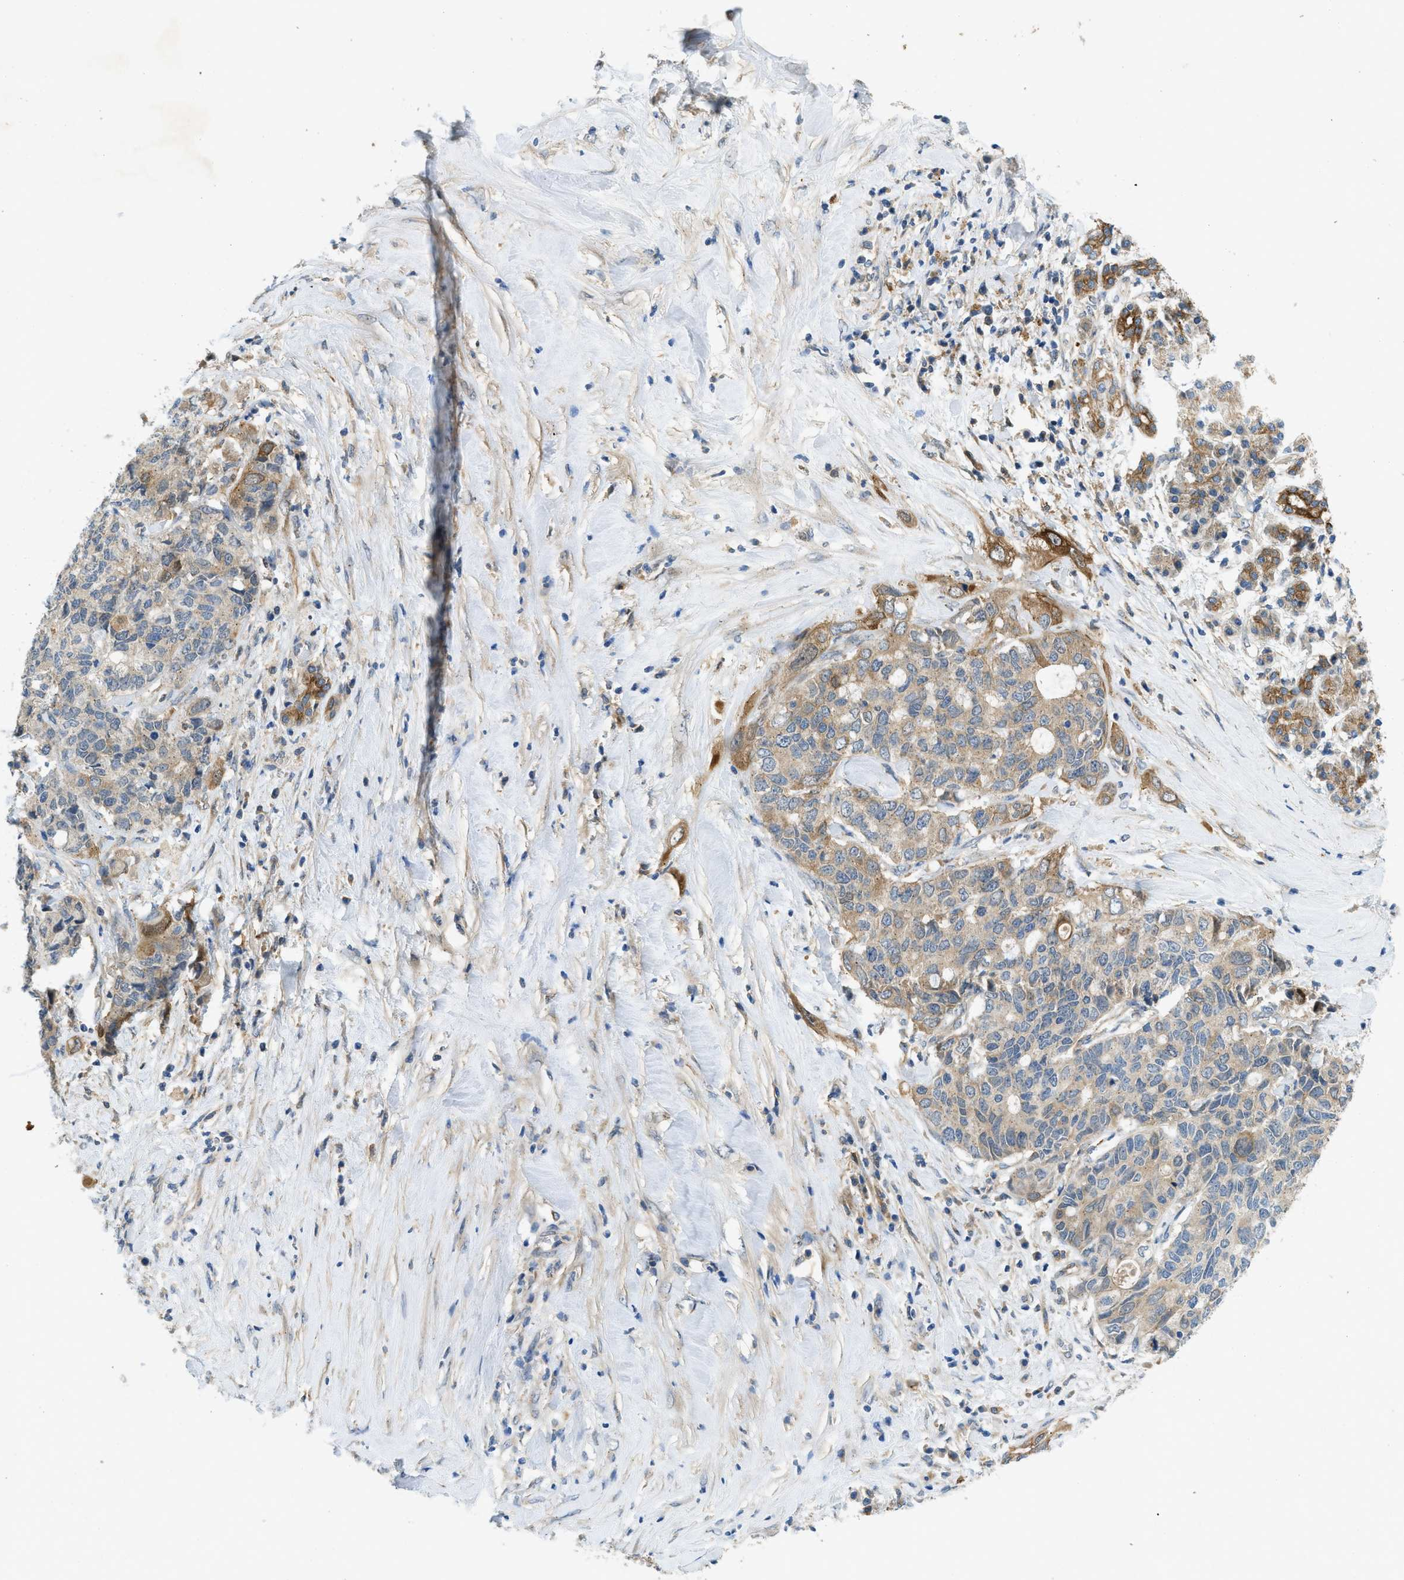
{"staining": {"intensity": "strong", "quantity": "<25%", "location": "cytoplasmic/membranous"}, "tissue": "pancreatic cancer", "cell_type": "Tumor cells", "image_type": "cancer", "snomed": [{"axis": "morphology", "description": "Adenocarcinoma, NOS"}, {"axis": "topography", "description": "Pancreas"}], "caption": "A photomicrograph showing strong cytoplasmic/membranous expression in approximately <25% of tumor cells in pancreatic cancer, as visualized by brown immunohistochemical staining.", "gene": "RIPK2", "patient": {"sex": "female", "age": 56}}